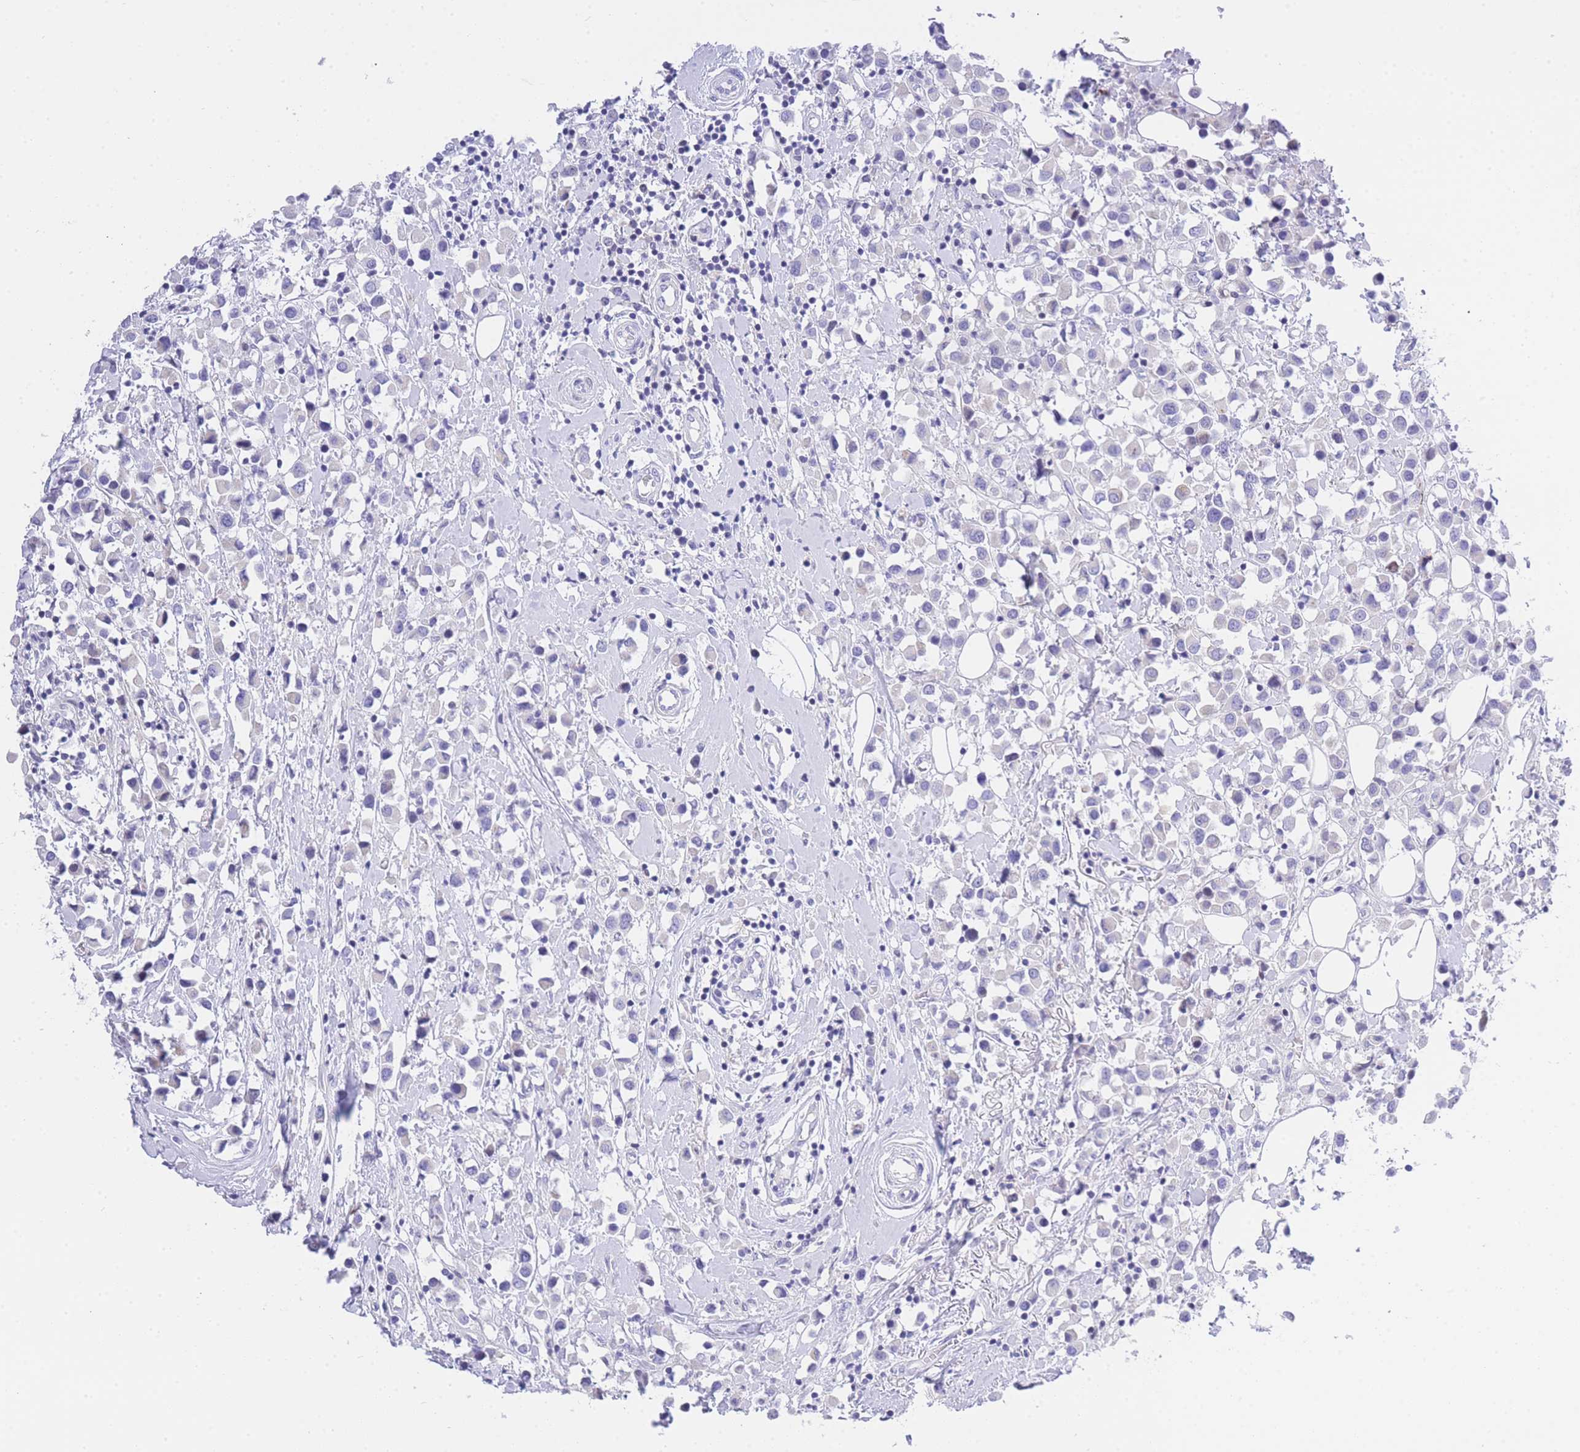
{"staining": {"intensity": "negative", "quantity": "none", "location": "none"}, "tissue": "breast cancer", "cell_type": "Tumor cells", "image_type": "cancer", "snomed": [{"axis": "morphology", "description": "Duct carcinoma"}, {"axis": "topography", "description": "Breast"}], "caption": "Immunohistochemical staining of human intraductal carcinoma (breast) reveals no significant positivity in tumor cells.", "gene": "TIFAB", "patient": {"sex": "female", "age": 61}}